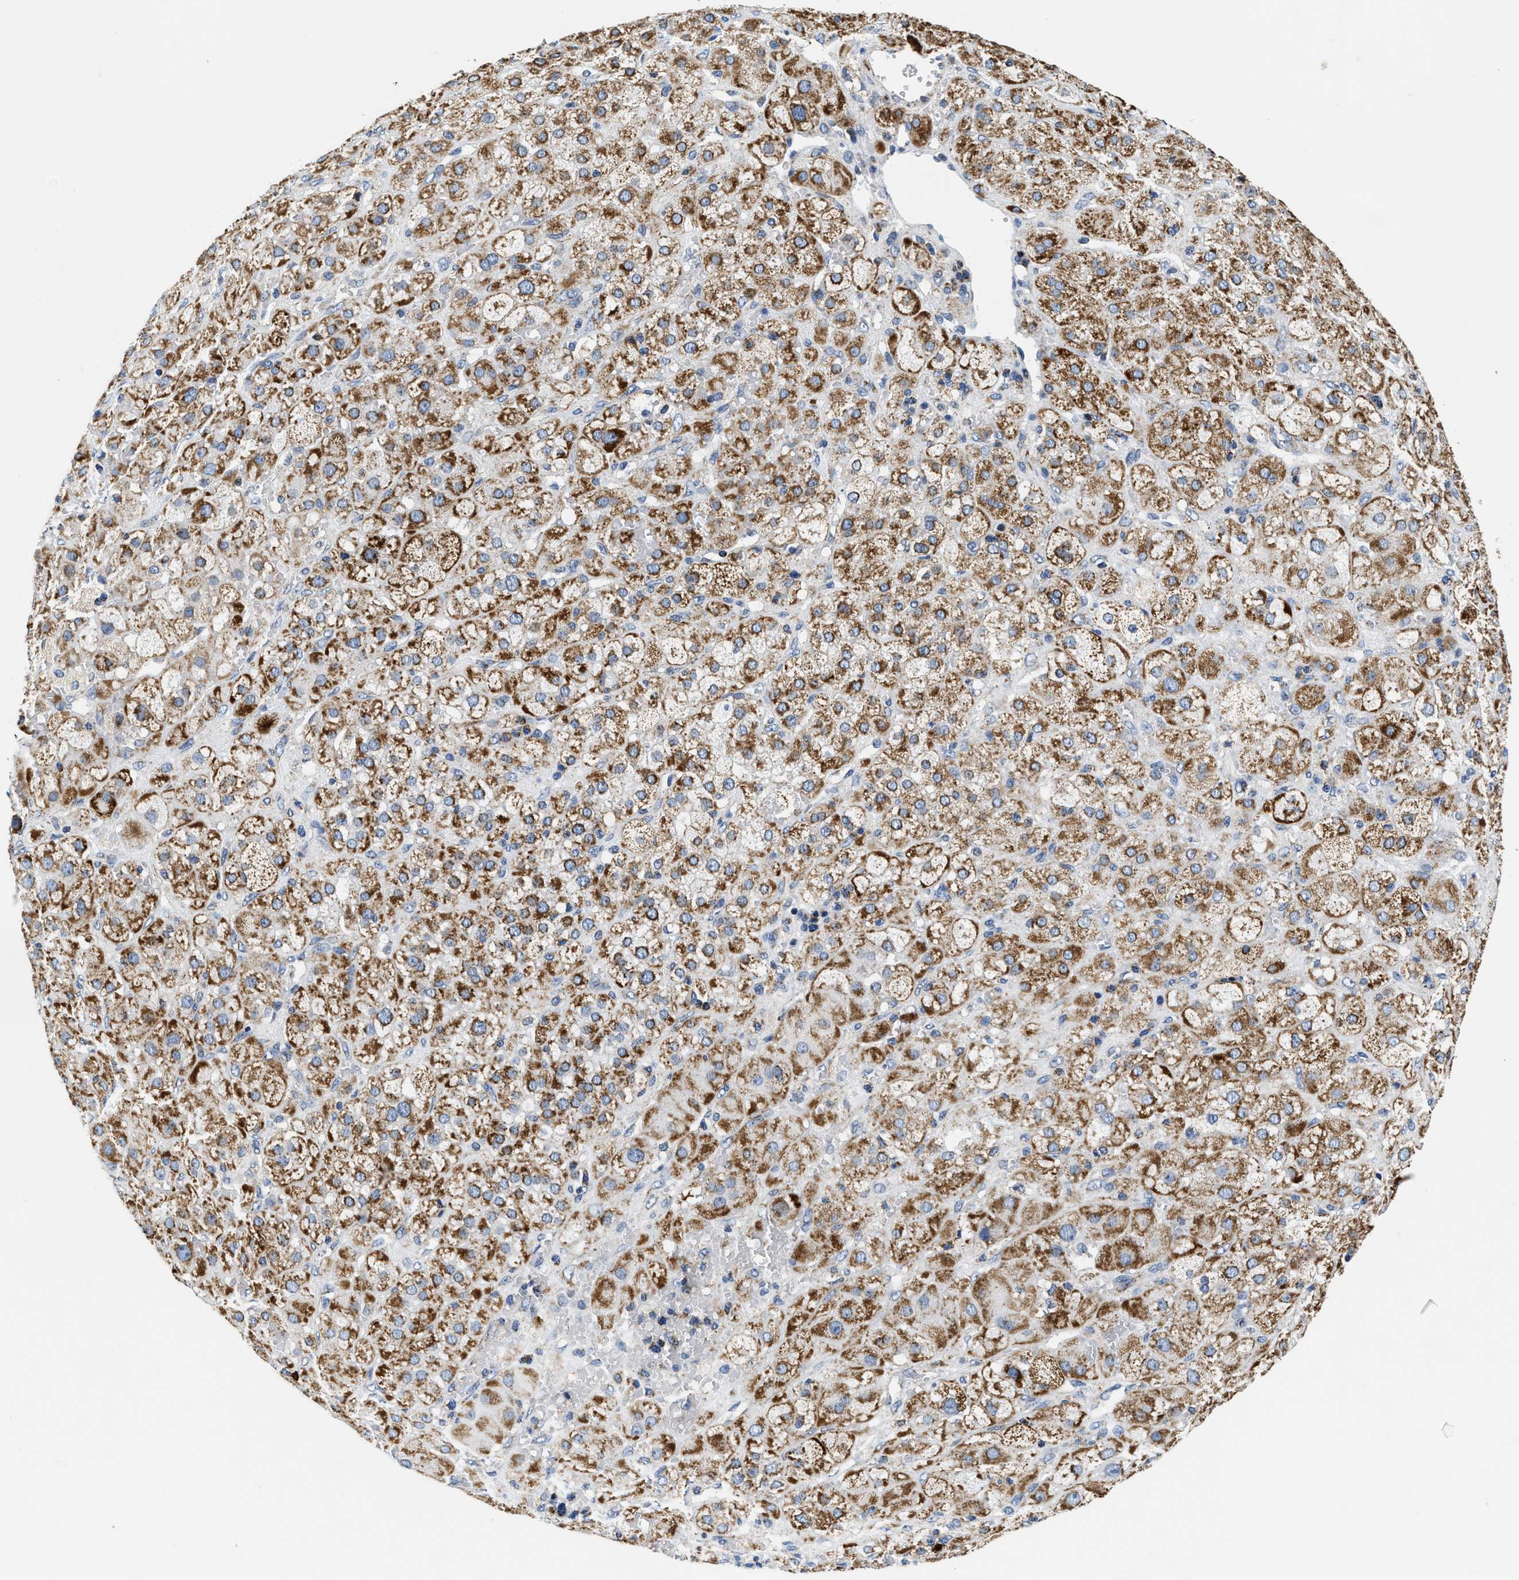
{"staining": {"intensity": "moderate", "quantity": ">75%", "location": "cytoplasmic/membranous"}, "tissue": "adrenal gland", "cell_type": "Glandular cells", "image_type": "normal", "snomed": [{"axis": "morphology", "description": "Normal tissue, NOS"}, {"axis": "topography", "description": "Adrenal gland"}], "caption": "Immunohistochemical staining of benign adrenal gland reveals >75% levels of moderate cytoplasmic/membranous protein expression in approximately >75% of glandular cells.", "gene": "SFXN1", "patient": {"sex": "female", "age": 47}}